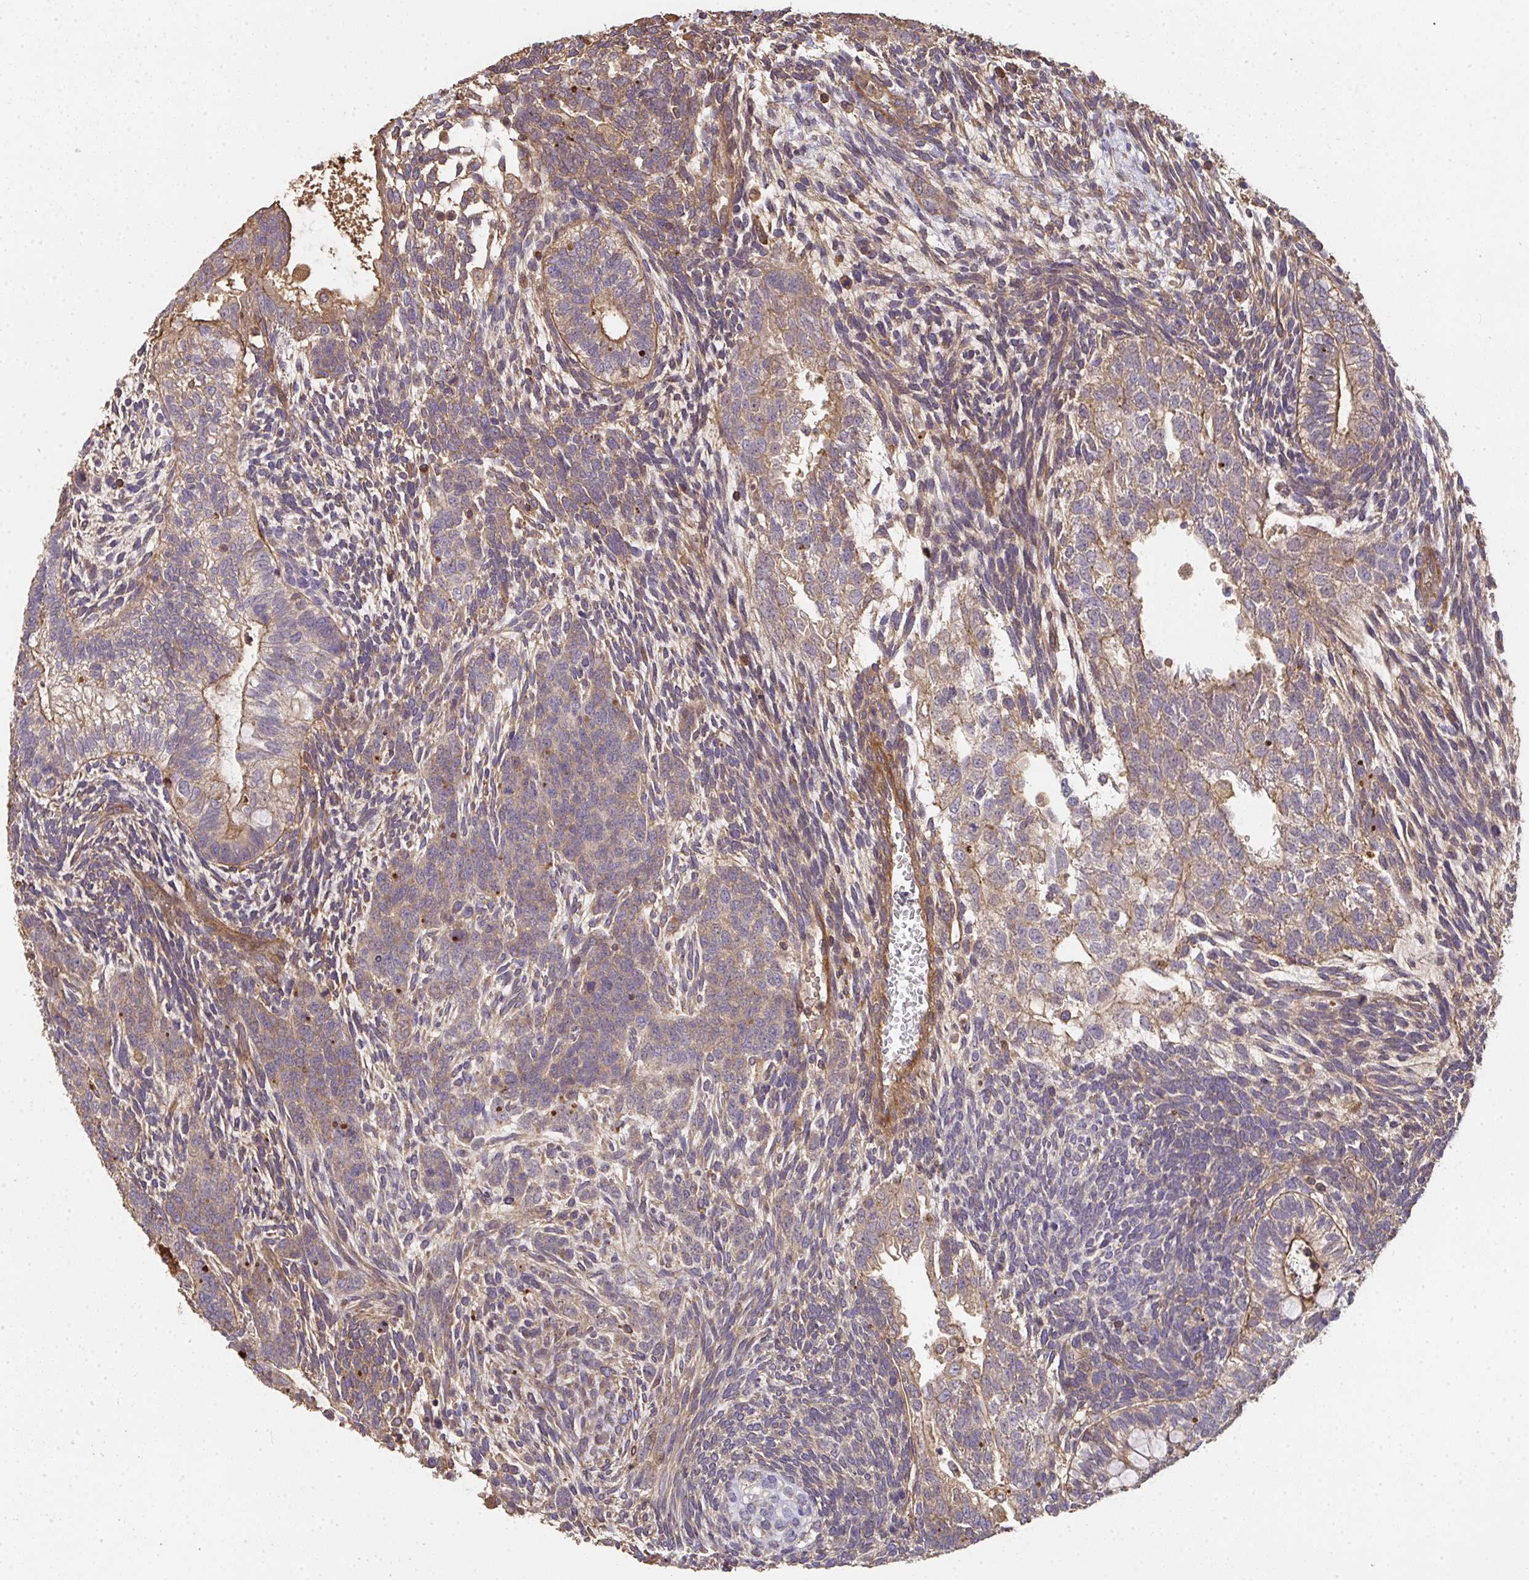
{"staining": {"intensity": "moderate", "quantity": ">75%", "location": "cytoplasmic/membranous"}, "tissue": "testis cancer", "cell_type": "Tumor cells", "image_type": "cancer", "snomed": [{"axis": "morphology", "description": "Carcinoma, Embryonal, NOS"}, {"axis": "topography", "description": "Testis"}], "caption": "This image demonstrates immunohistochemistry staining of human embryonal carcinoma (testis), with medium moderate cytoplasmic/membranous positivity in about >75% of tumor cells.", "gene": "TNMD", "patient": {"sex": "male", "age": 23}}